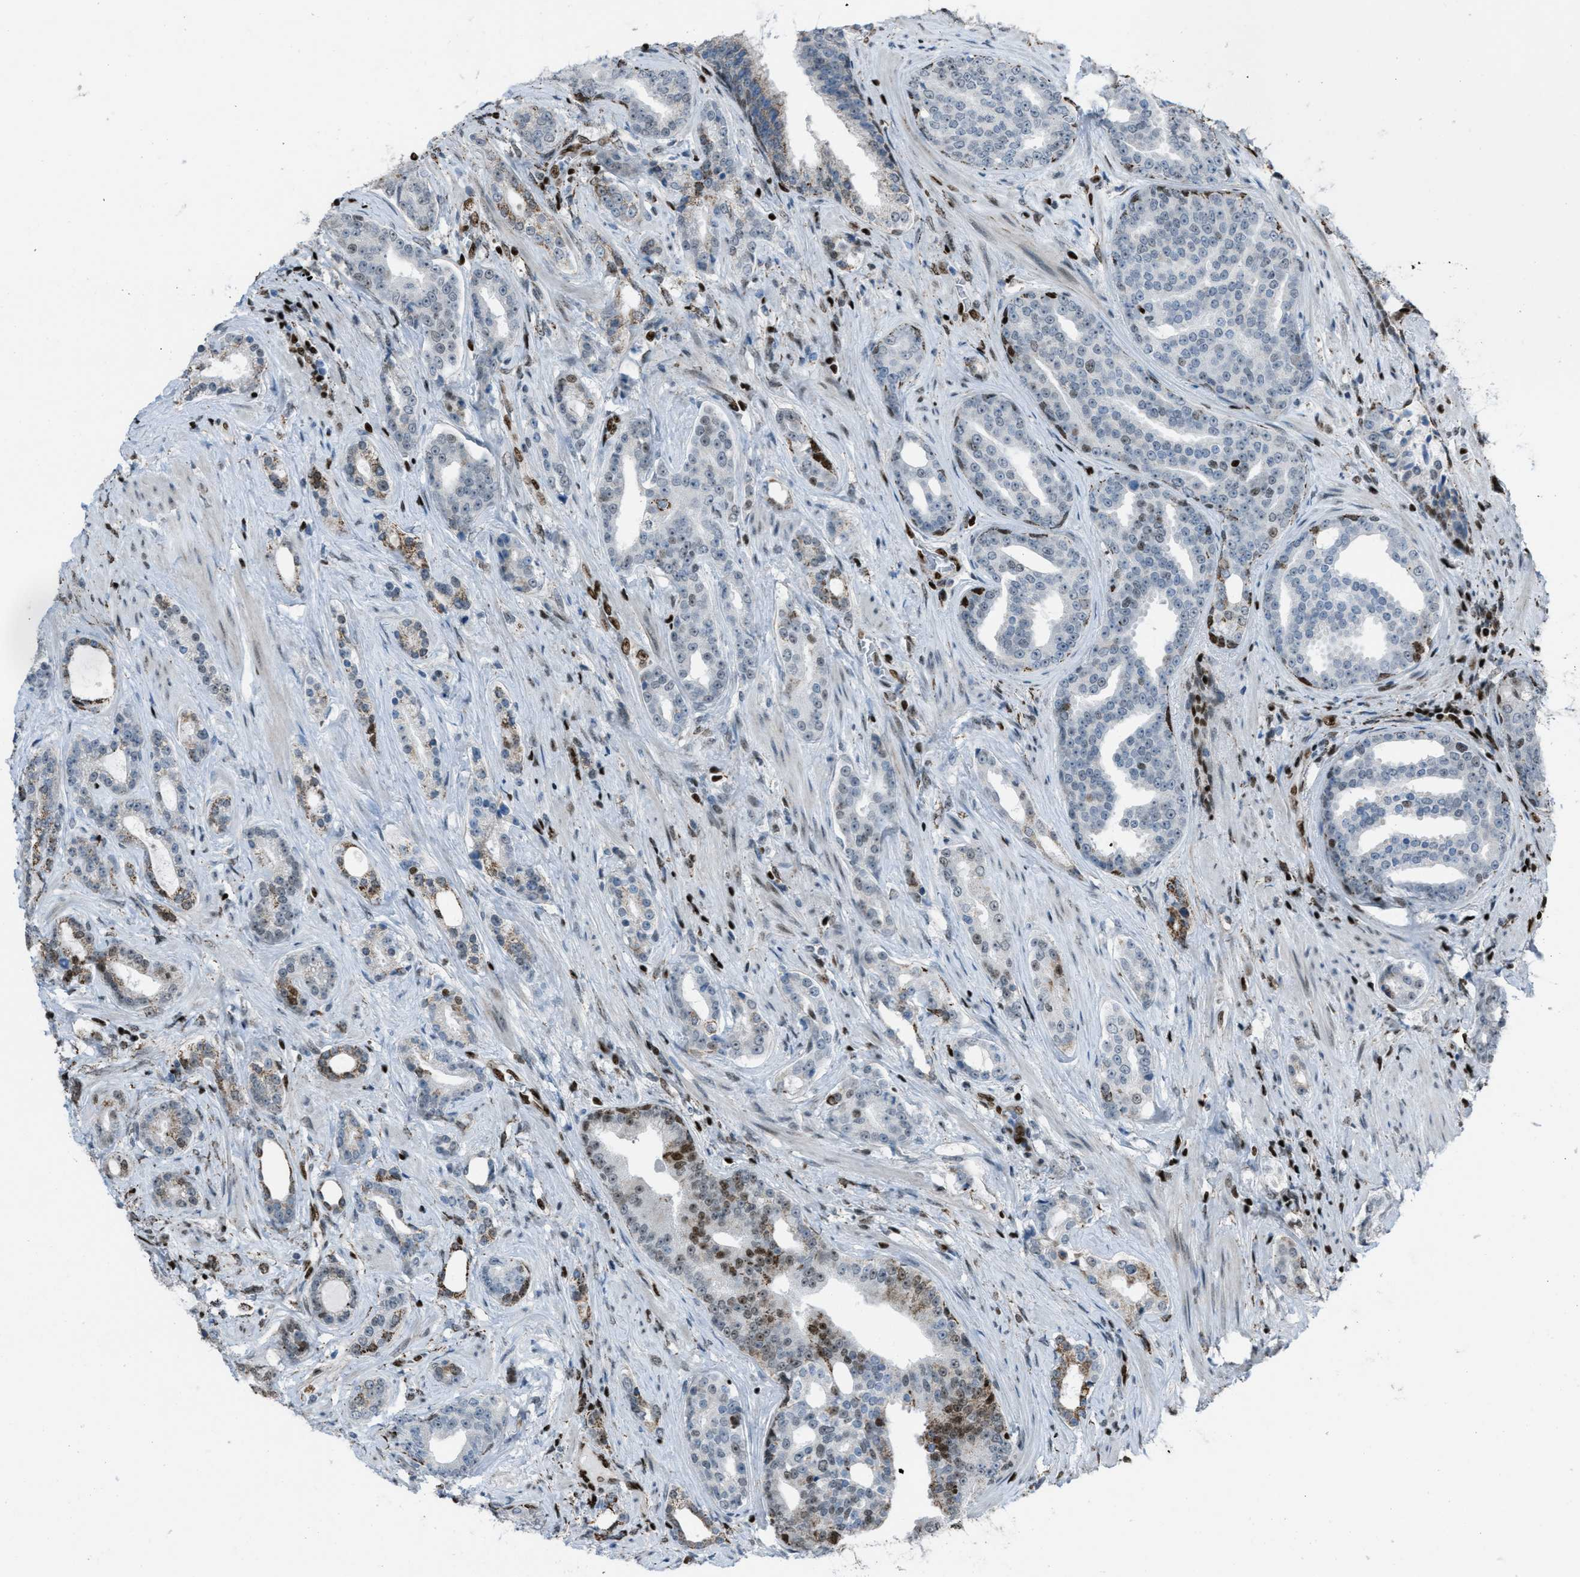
{"staining": {"intensity": "moderate", "quantity": "25%-75%", "location": "cytoplasmic/membranous,nuclear"}, "tissue": "prostate cancer", "cell_type": "Tumor cells", "image_type": "cancer", "snomed": [{"axis": "morphology", "description": "Adenocarcinoma, High grade"}, {"axis": "topography", "description": "Prostate"}], "caption": "Brown immunohistochemical staining in prostate adenocarcinoma (high-grade) displays moderate cytoplasmic/membranous and nuclear staining in about 25%-75% of tumor cells. The staining was performed using DAB (3,3'-diaminobenzidine) to visualize the protein expression in brown, while the nuclei were stained in blue with hematoxylin (Magnification: 20x).", "gene": "SLFN5", "patient": {"sex": "male", "age": 71}}